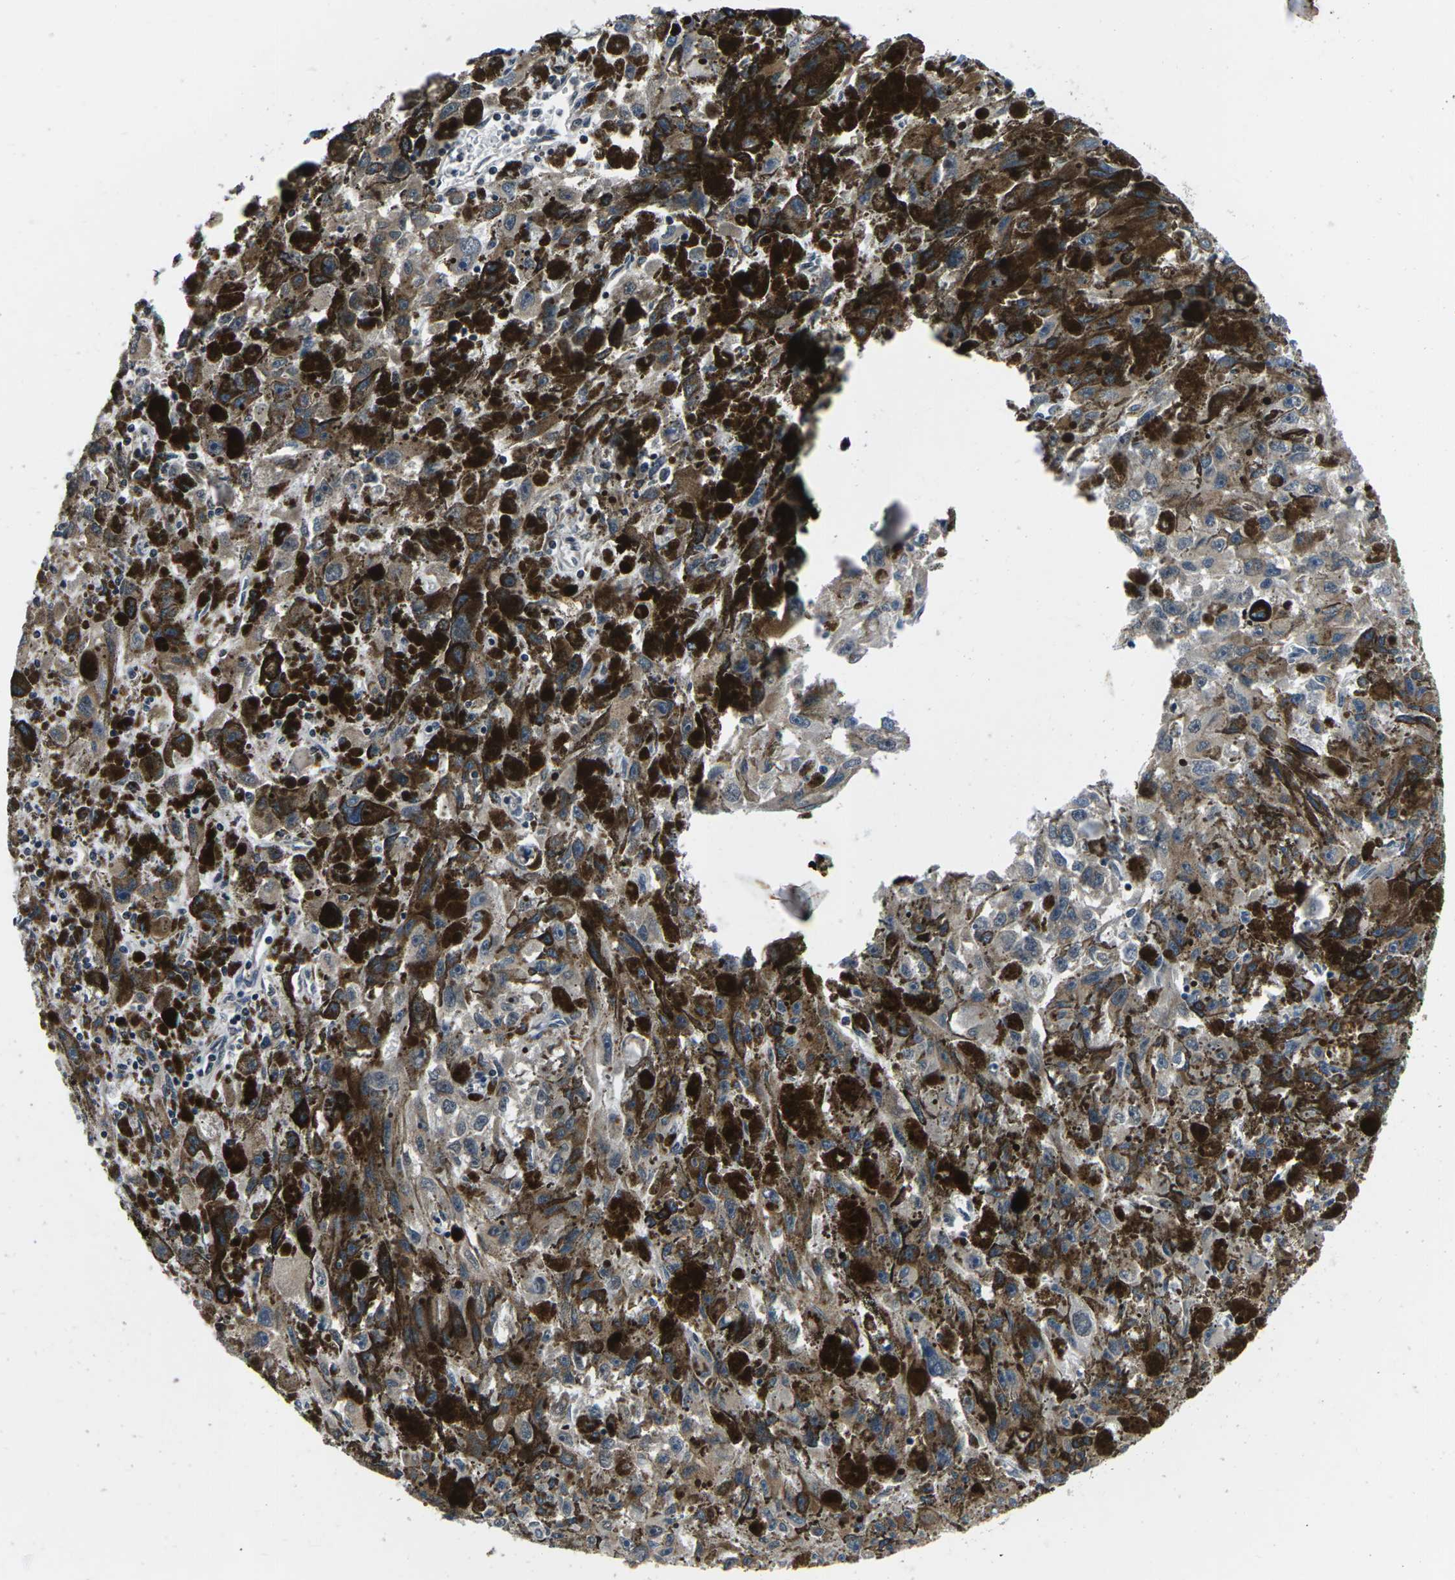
{"staining": {"intensity": "weak", "quantity": ">75%", "location": "cytoplasmic/membranous"}, "tissue": "melanoma", "cell_type": "Tumor cells", "image_type": "cancer", "snomed": [{"axis": "morphology", "description": "Malignant melanoma, NOS"}, {"axis": "topography", "description": "Skin"}], "caption": "Human melanoma stained for a protein (brown) reveals weak cytoplasmic/membranous positive expression in approximately >75% of tumor cells.", "gene": "CCNE1", "patient": {"sex": "female", "age": 104}}